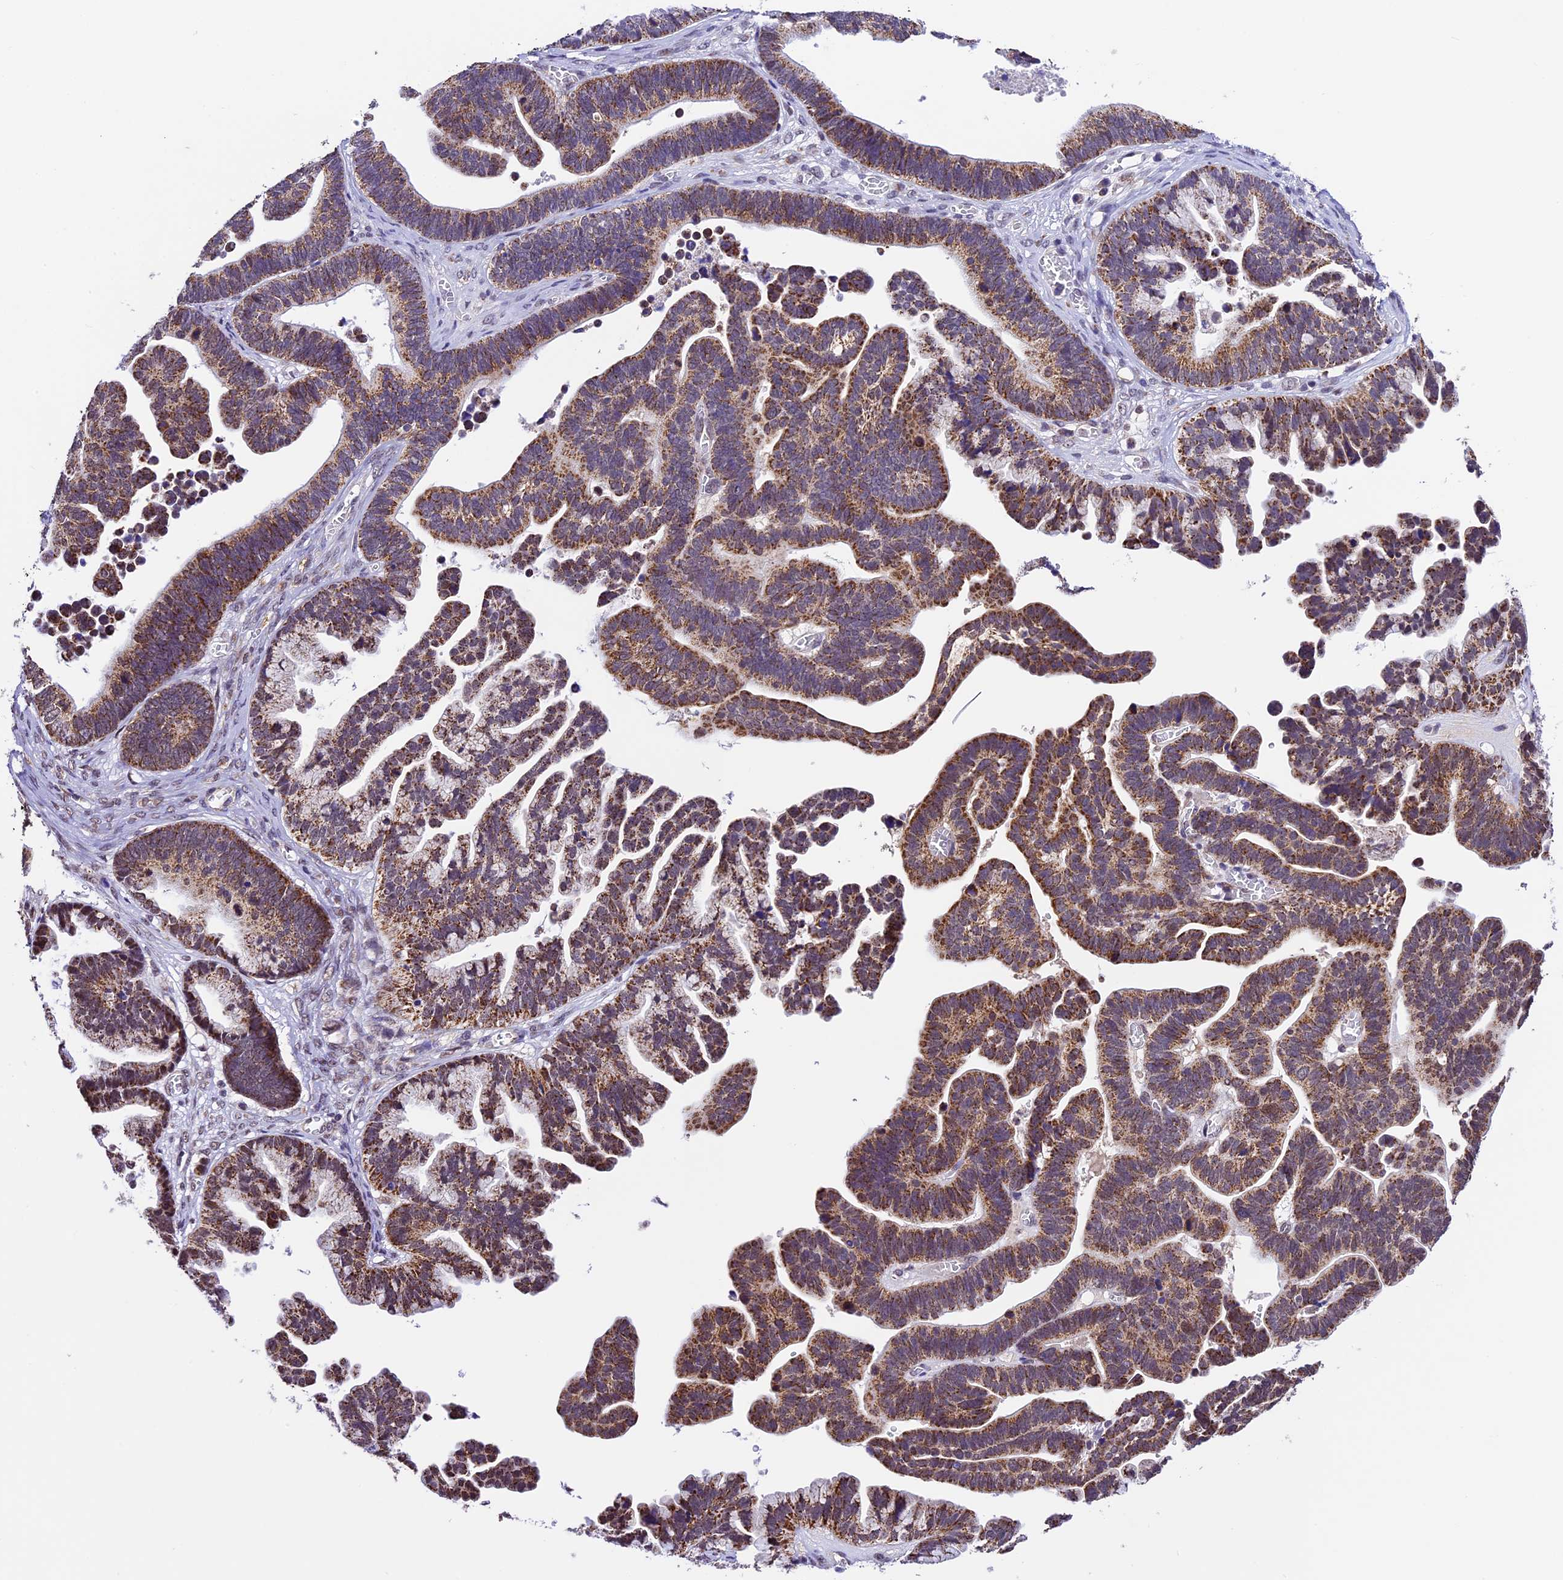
{"staining": {"intensity": "moderate", "quantity": ">75%", "location": "cytoplasmic/membranous"}, "tissue": "ovarian cancer", "cell_type": "Tumor cells", "image_type": "cancer", "snomed": [{"axis": "morphology", "description": "Cystadenocarcinoma, serous, NOS"}, {"axis": "topography", "description": "Ovary"}], "caption": "Protein expression analysis of human ovarian cancer reveals moderate cytoplasmic/membranous positivity in approximately >75% of tumor cells. The staining was performed using DAB (3,3'-diaminobenzidine) to visualize the protein expression in brown, while the nuclei were stained in blue with hematoxylin (Magnification: 20x).", "gene": "CARS2", "patient": {"sex": "female", "age": 56}}